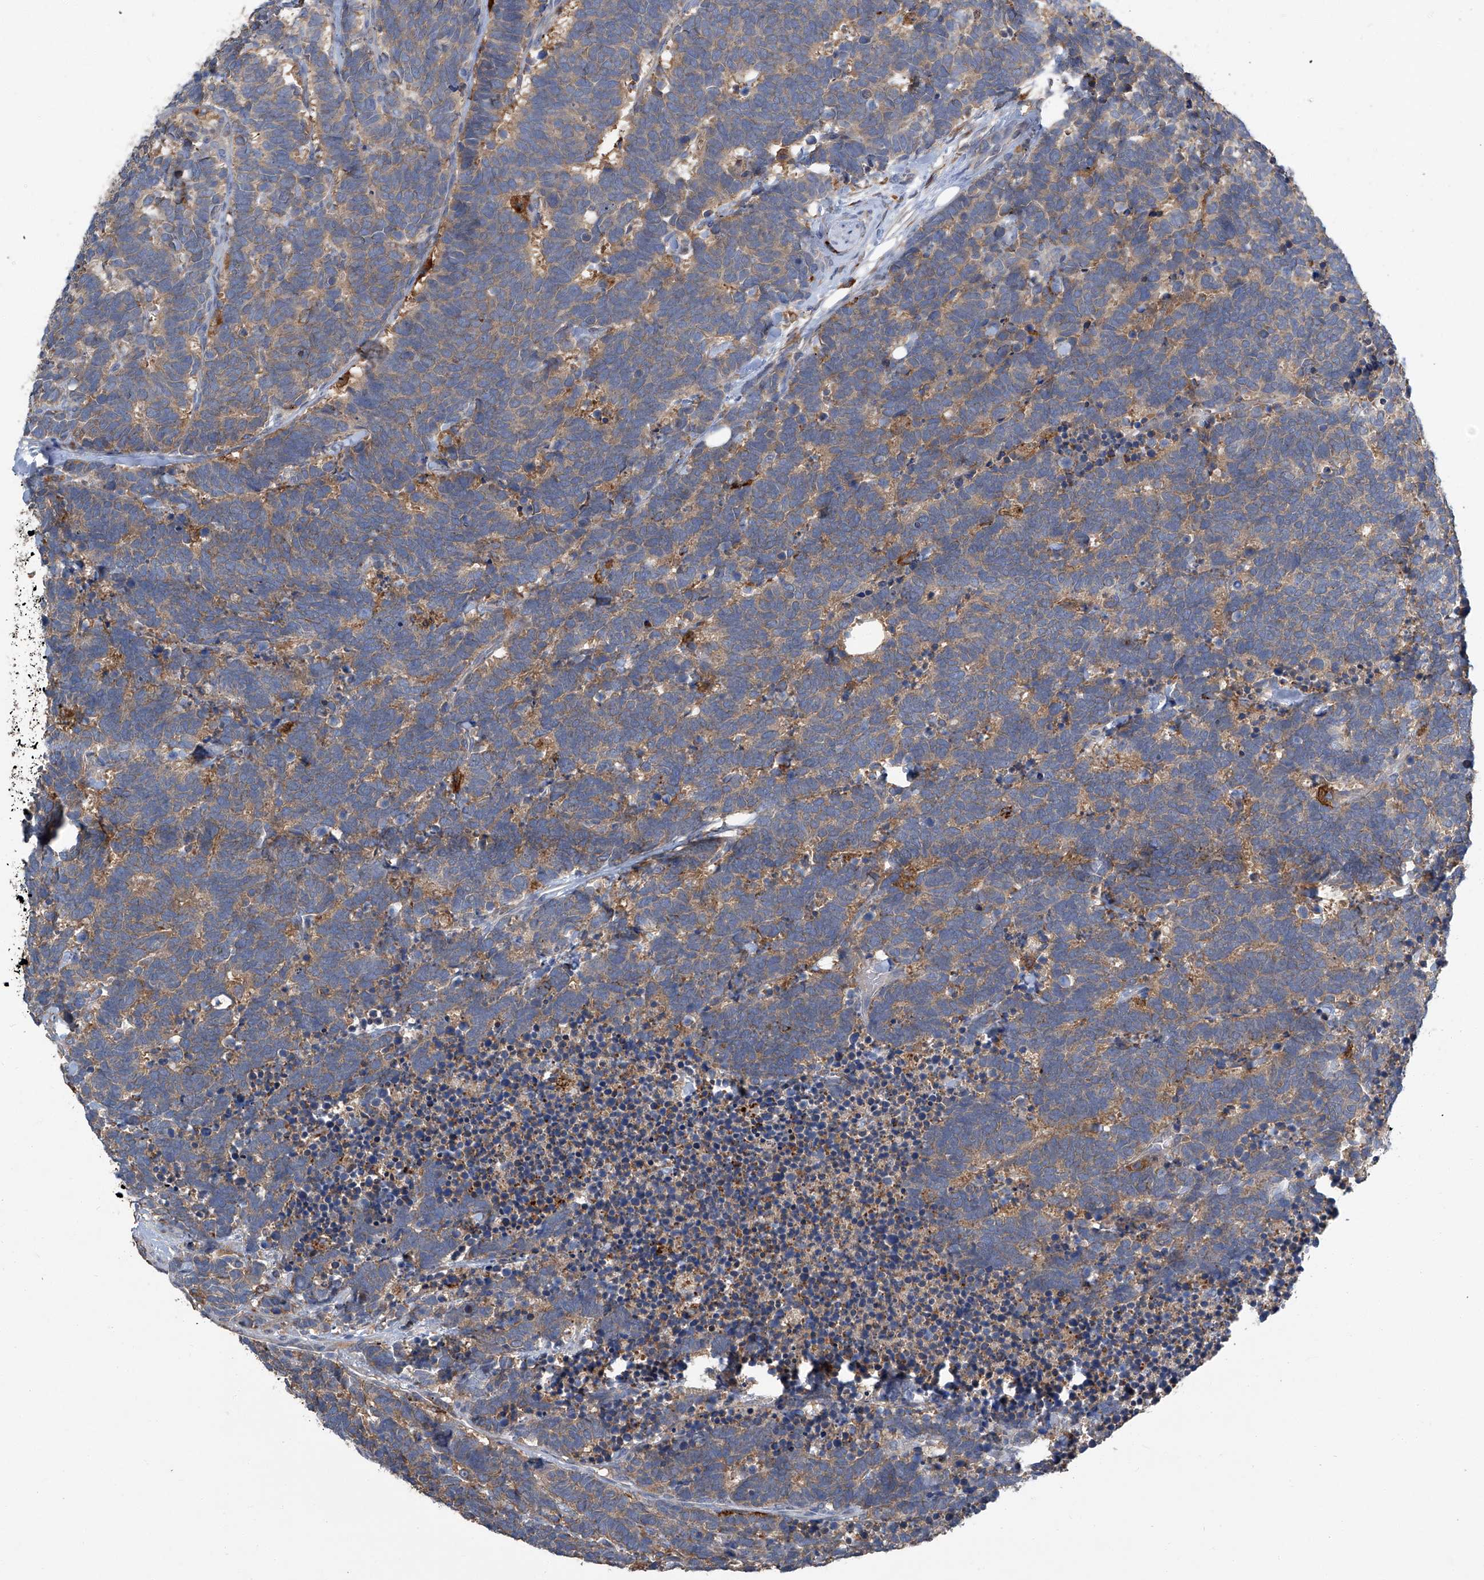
{"staining": {"intensity": "weak", "quantity": ">75%", "location": "cytoplasmic/membranous"}, "tissue": "carcinoid", "cell_type": "Tumor cells", "image_type": "cancer", "snomed": [{"axis": "morphology", "description": "Carcinoma, NOS"}, {"axis": "morphology", "description": "Carcinoid, malignant, NOS"}, {"axis": "topography", "description": "Urinary bladder"}], "caption": "Carcinoid stained with DAB (3,3'-diaminobenzidine) IHC exhibits low levels of weak cytoplasmic/membranous expression in approximately >75% of tumor cells. (DAB = brown stain, brightfield microscopy at high magnification).", "gene": "FAM167A", "patient": {"sex": "male", "age": 57}}